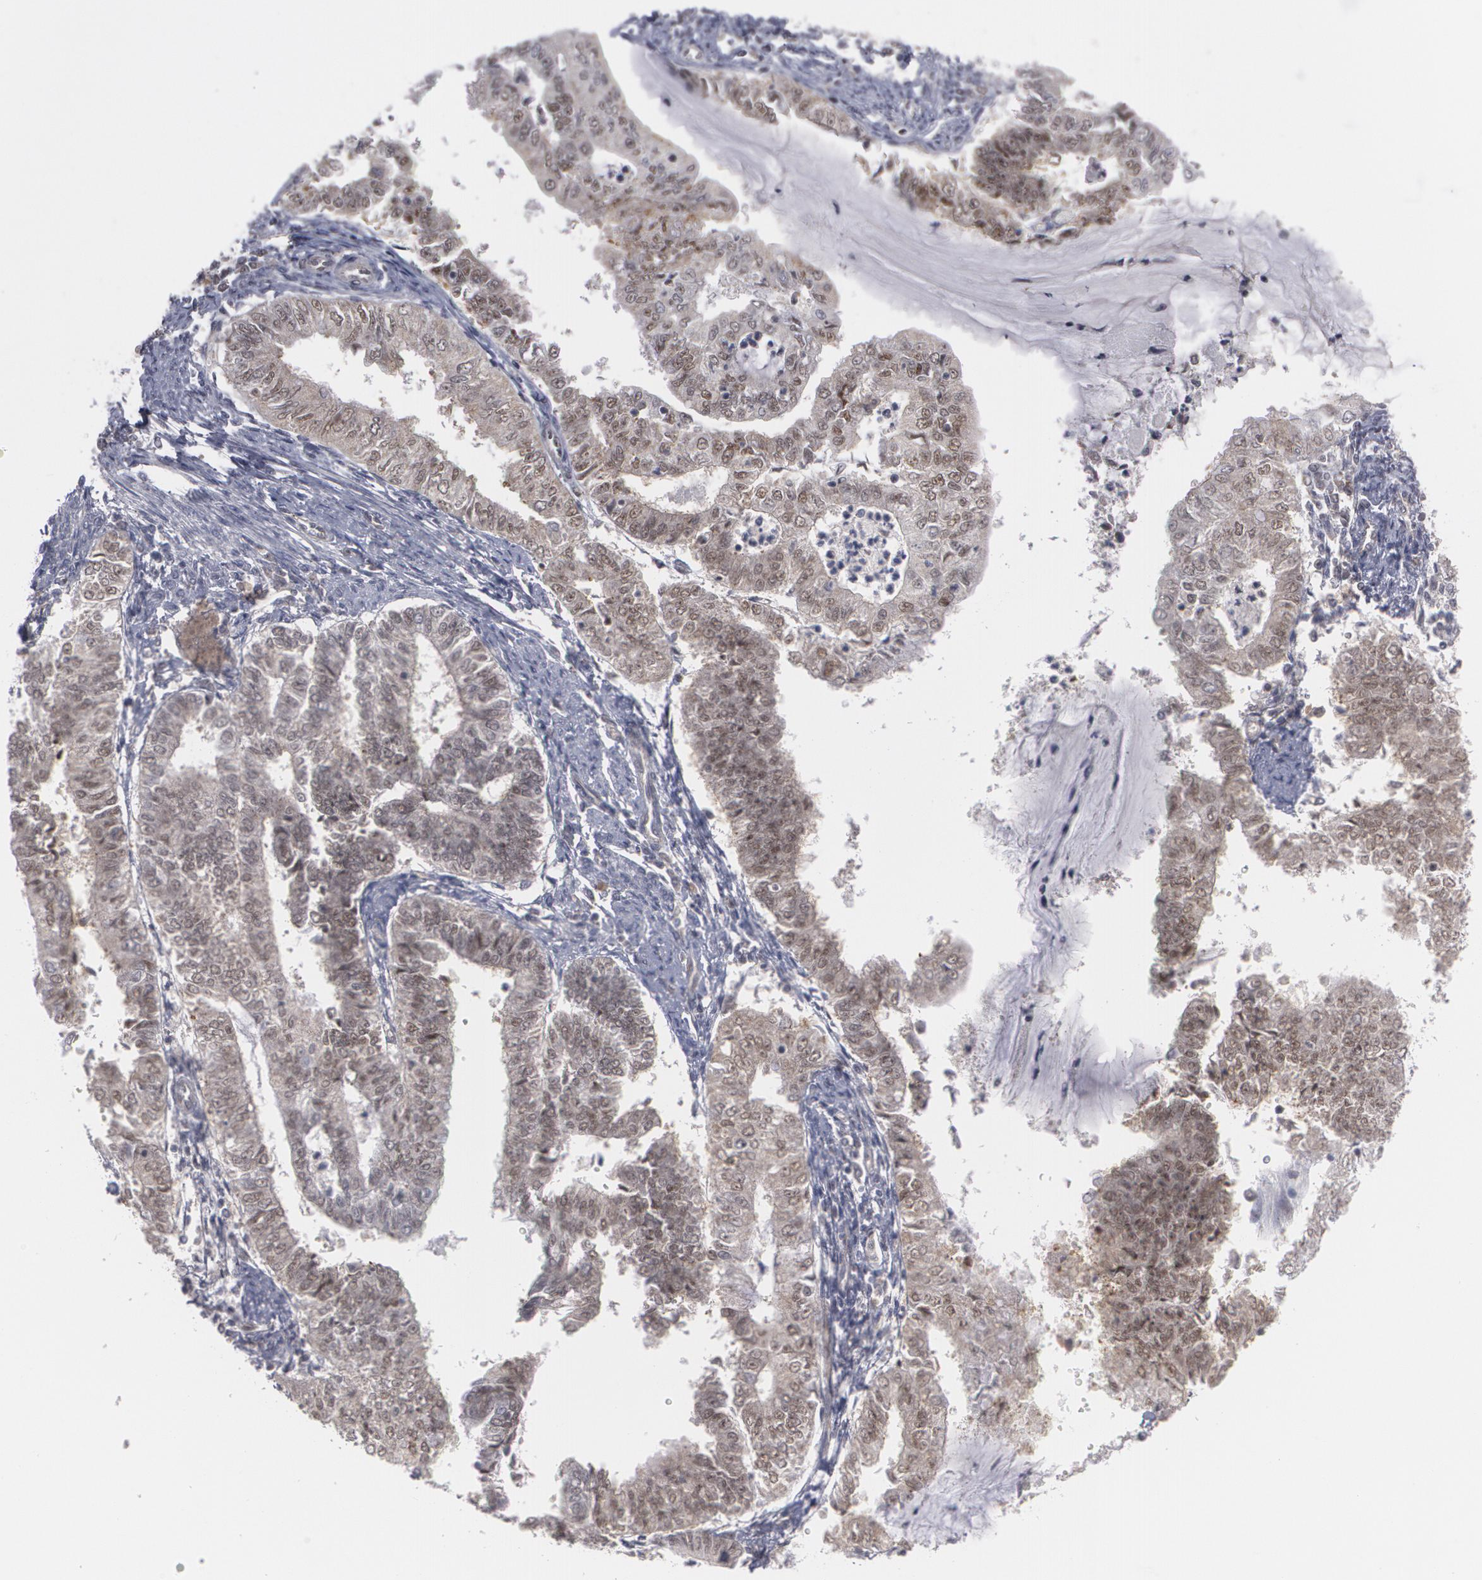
{"staining": {"intensity": "moderate", "quantity": "25%-75%", "location": "nuclear"}, "tissue": "endometrial cancer", "cell_type": "Tumor cells", "image_type": "cancer", "snomed": [{"axis": "morphology", "description": "Adenocarcinoma, NOS"}, {"axis": "topography", "description": "Endometrium"}], "caption": "A high-resolution photomicrograph shows immunohistochemistry (IHC) staining of adenocarcinoma (endometrial), which demonstrates moderate nuclear positivity in about 25%-75% of tumor cells.", "gene": "INTS6", "patient": {"sex": "female", "age": 66}}